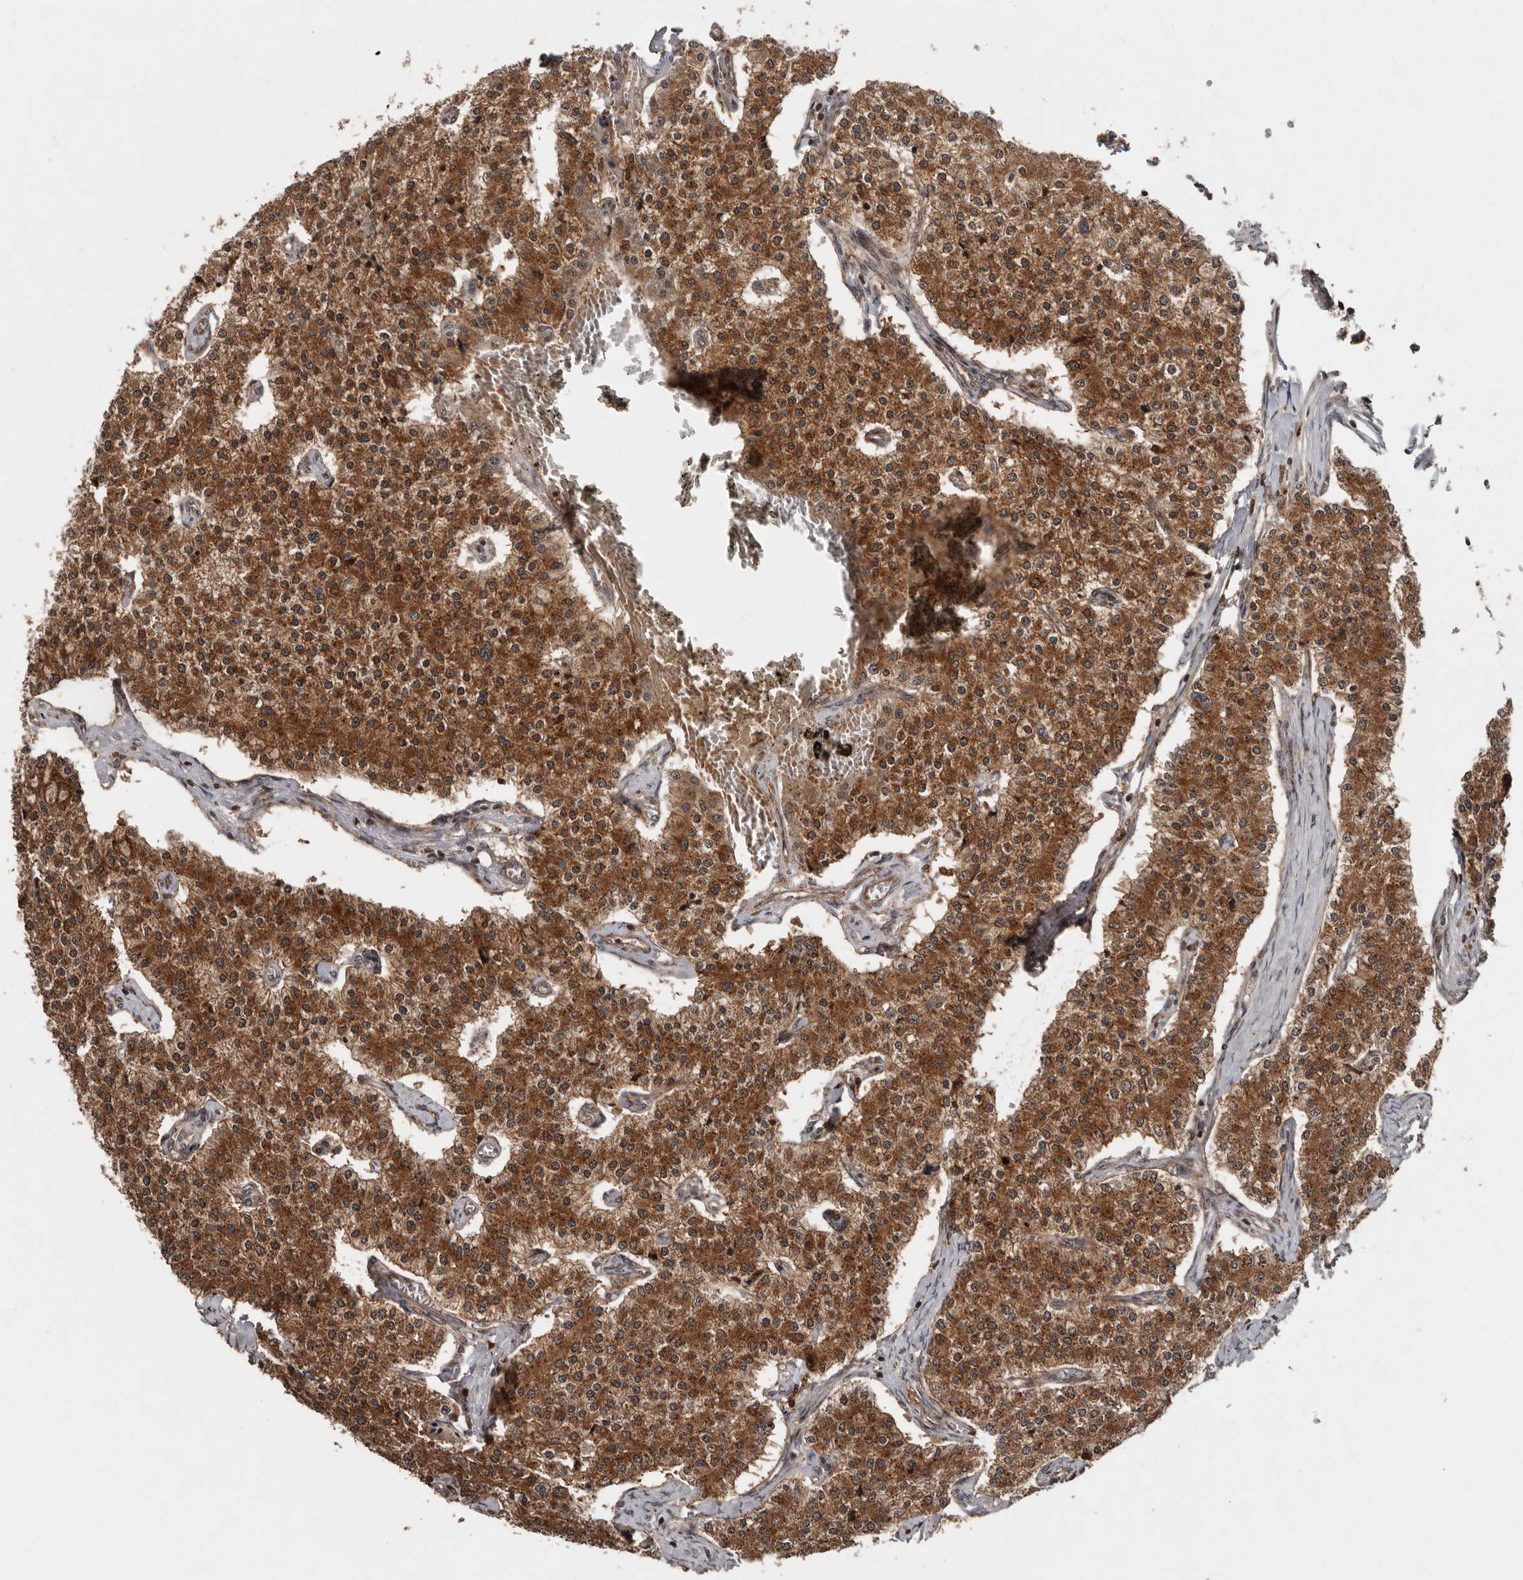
{"staining": {"intensity": "strong", "quantity": ">75%", "location": "cytoplasmic/membranous"}, "tissue": "carcinoid", "cell_type": "Tumor cells", "image_type": "cancer", "snomed": [{"axis": "morphology", "description": "Carcinoid, malignant, NOS"}, {"axis": "topography", "description": "Colon"}], "caption": "Strong cytoplasmic/membranous expression for a protein is present in approximately >75% of tumor cells of carcinoid (malignant) using IHC.", "gene": "CCDC190", "patient": {"sex": "female", "age": 52}}